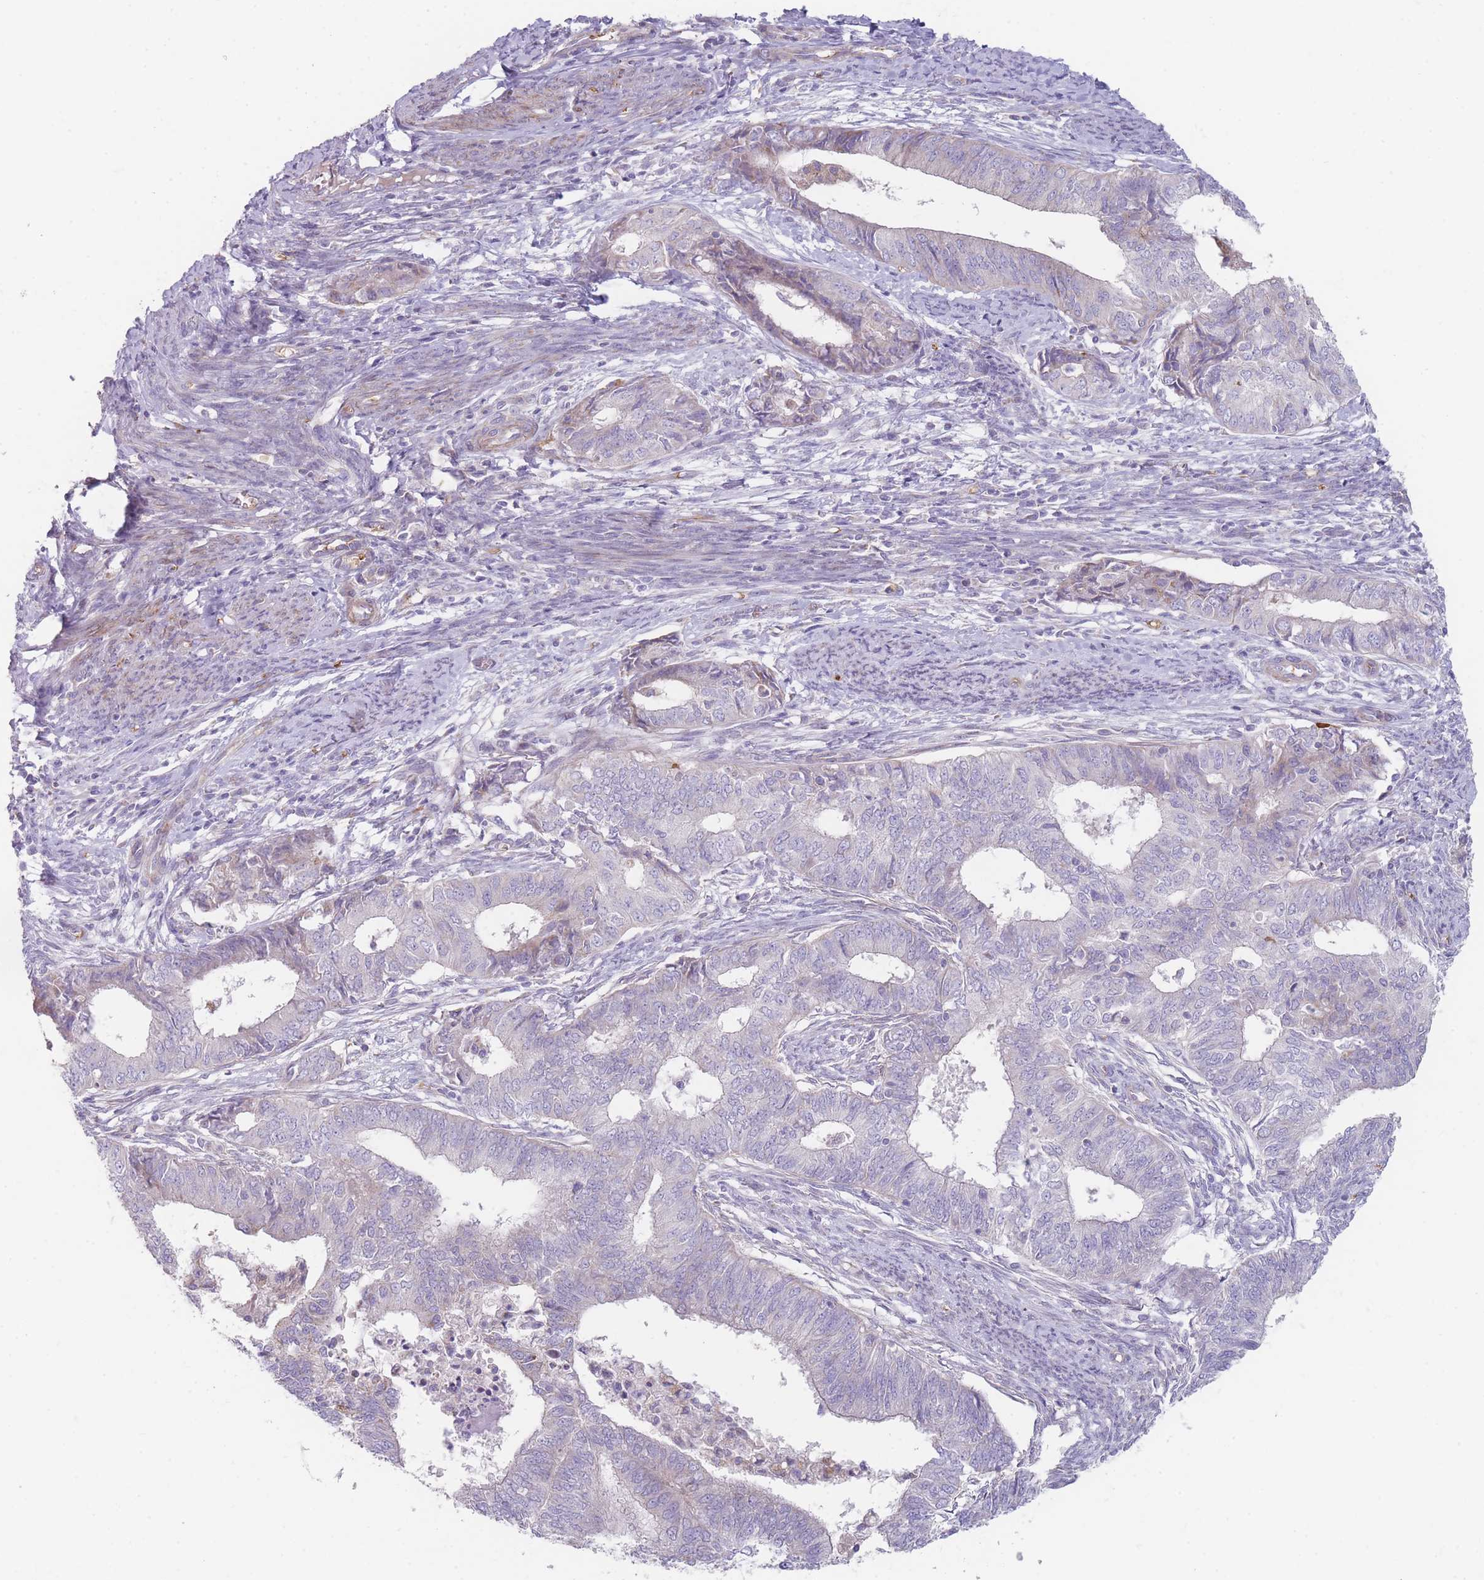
{"staining": {"intensity": "negative", "quantity": "none", "location": "none"}, "tissue": "endometrial cancer", "cell_type": "Tumor cells", "image_type": "cancer", "snomed": [{"axis": "morphology", "description": "Adenocarcinoma, NOS"}, {"axis": "topography", "description": "Endometrium"}], "caption": "A high-resolution histopathology image shows immunohistochemistry (IHC) staining of adenocarcinoma (endometrial), which exhibits no significant expression in tumor cells.", "gene": "SMPD4", "patient": {"sex": "female", "age": 62}}